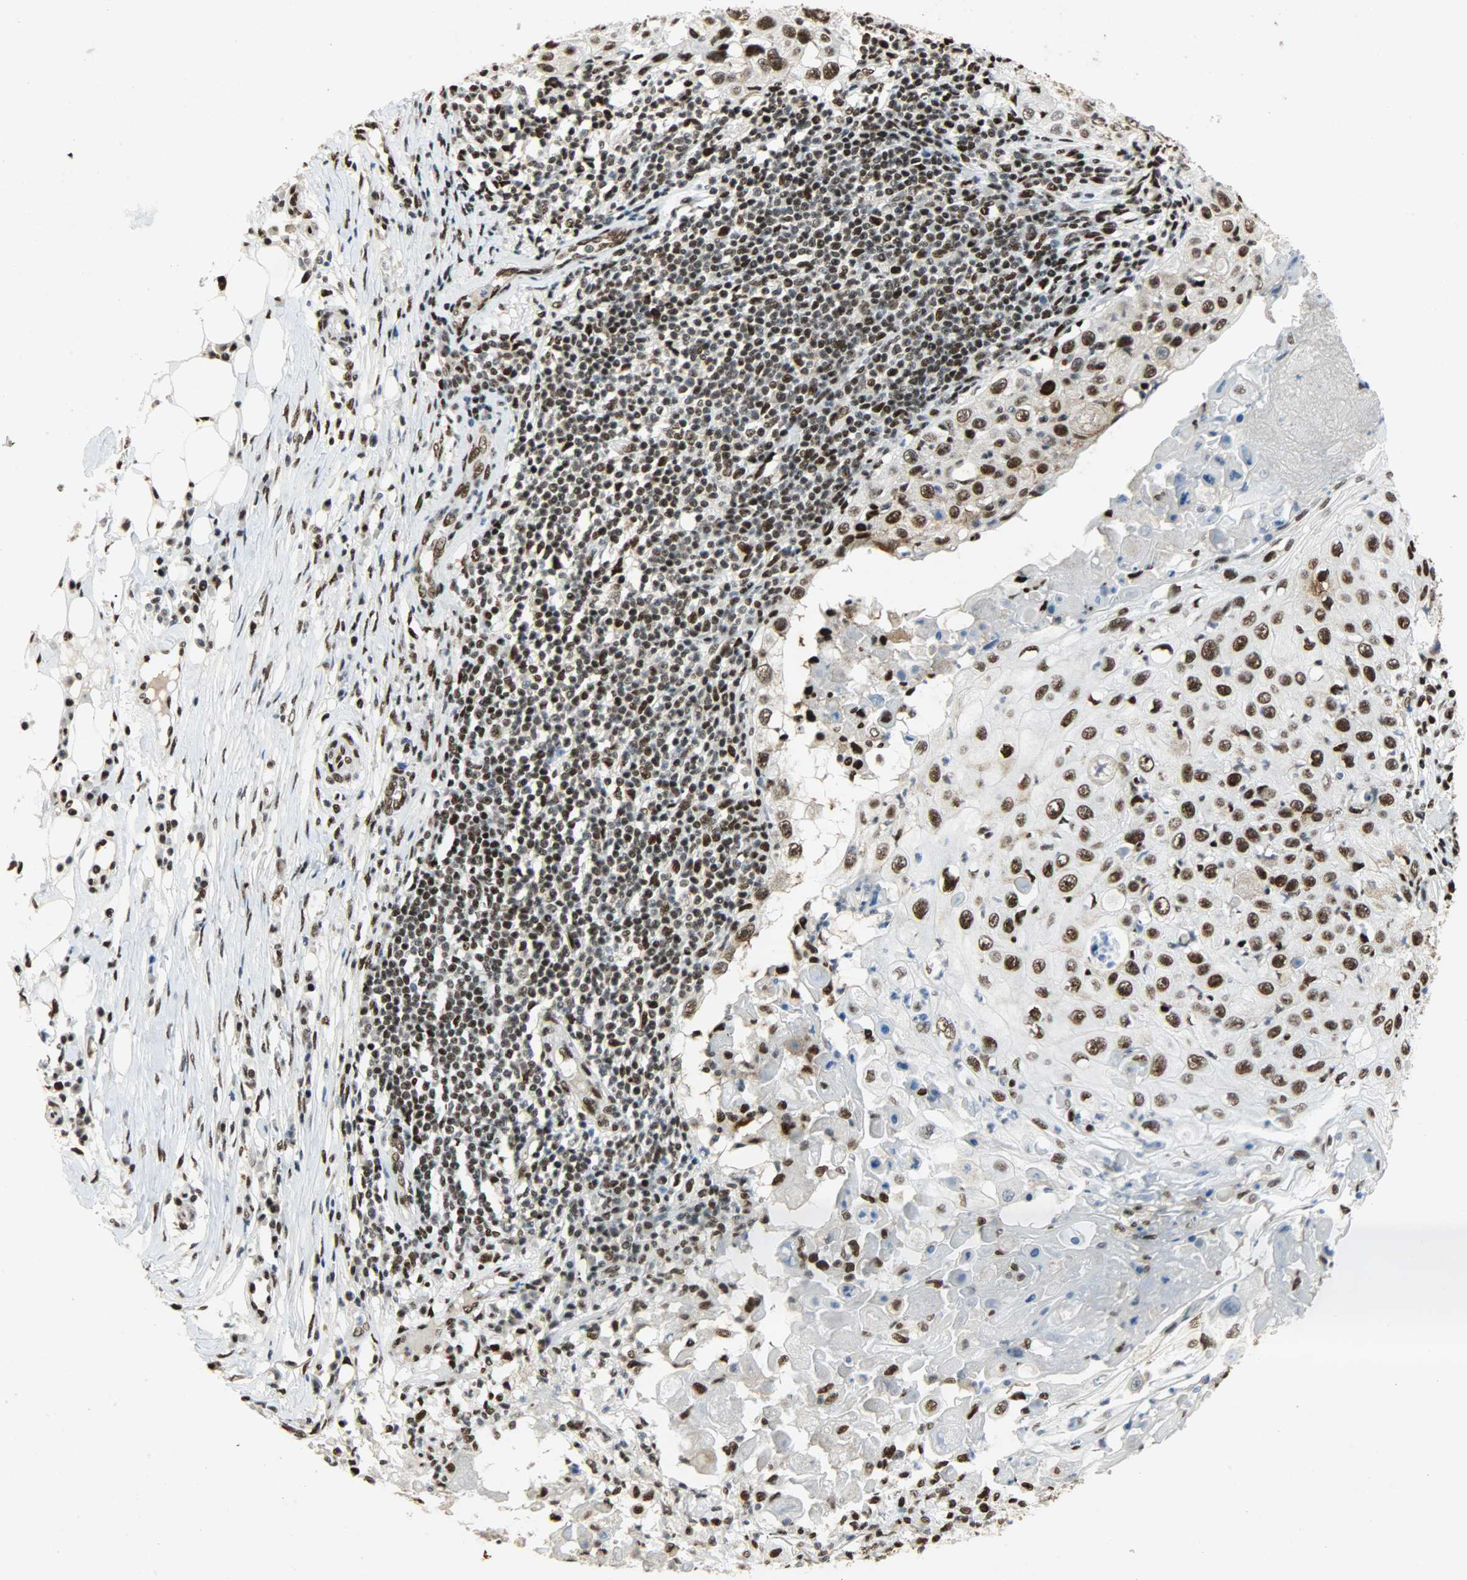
{"staining": {"intensity": "strong", "quantity": ">75%", "location": "nuclear"}, "tissue": "skin cancer", "cell_type": "Tumor cells", "image_type": "cancer", "snomed": [{"axis": "morphology", "description": "Squamous cell carcinoma, NOS"}, {"axis": "topography", "description": "Skin"}], "caption": "Human skin cancer (squamous cell carcinoma) stained with a brown dye displays strong nuclear positive positivity in approximately >75% of tumor cells.", "gene": "SSB", "patient": {"sex": "male", "age": 86}}